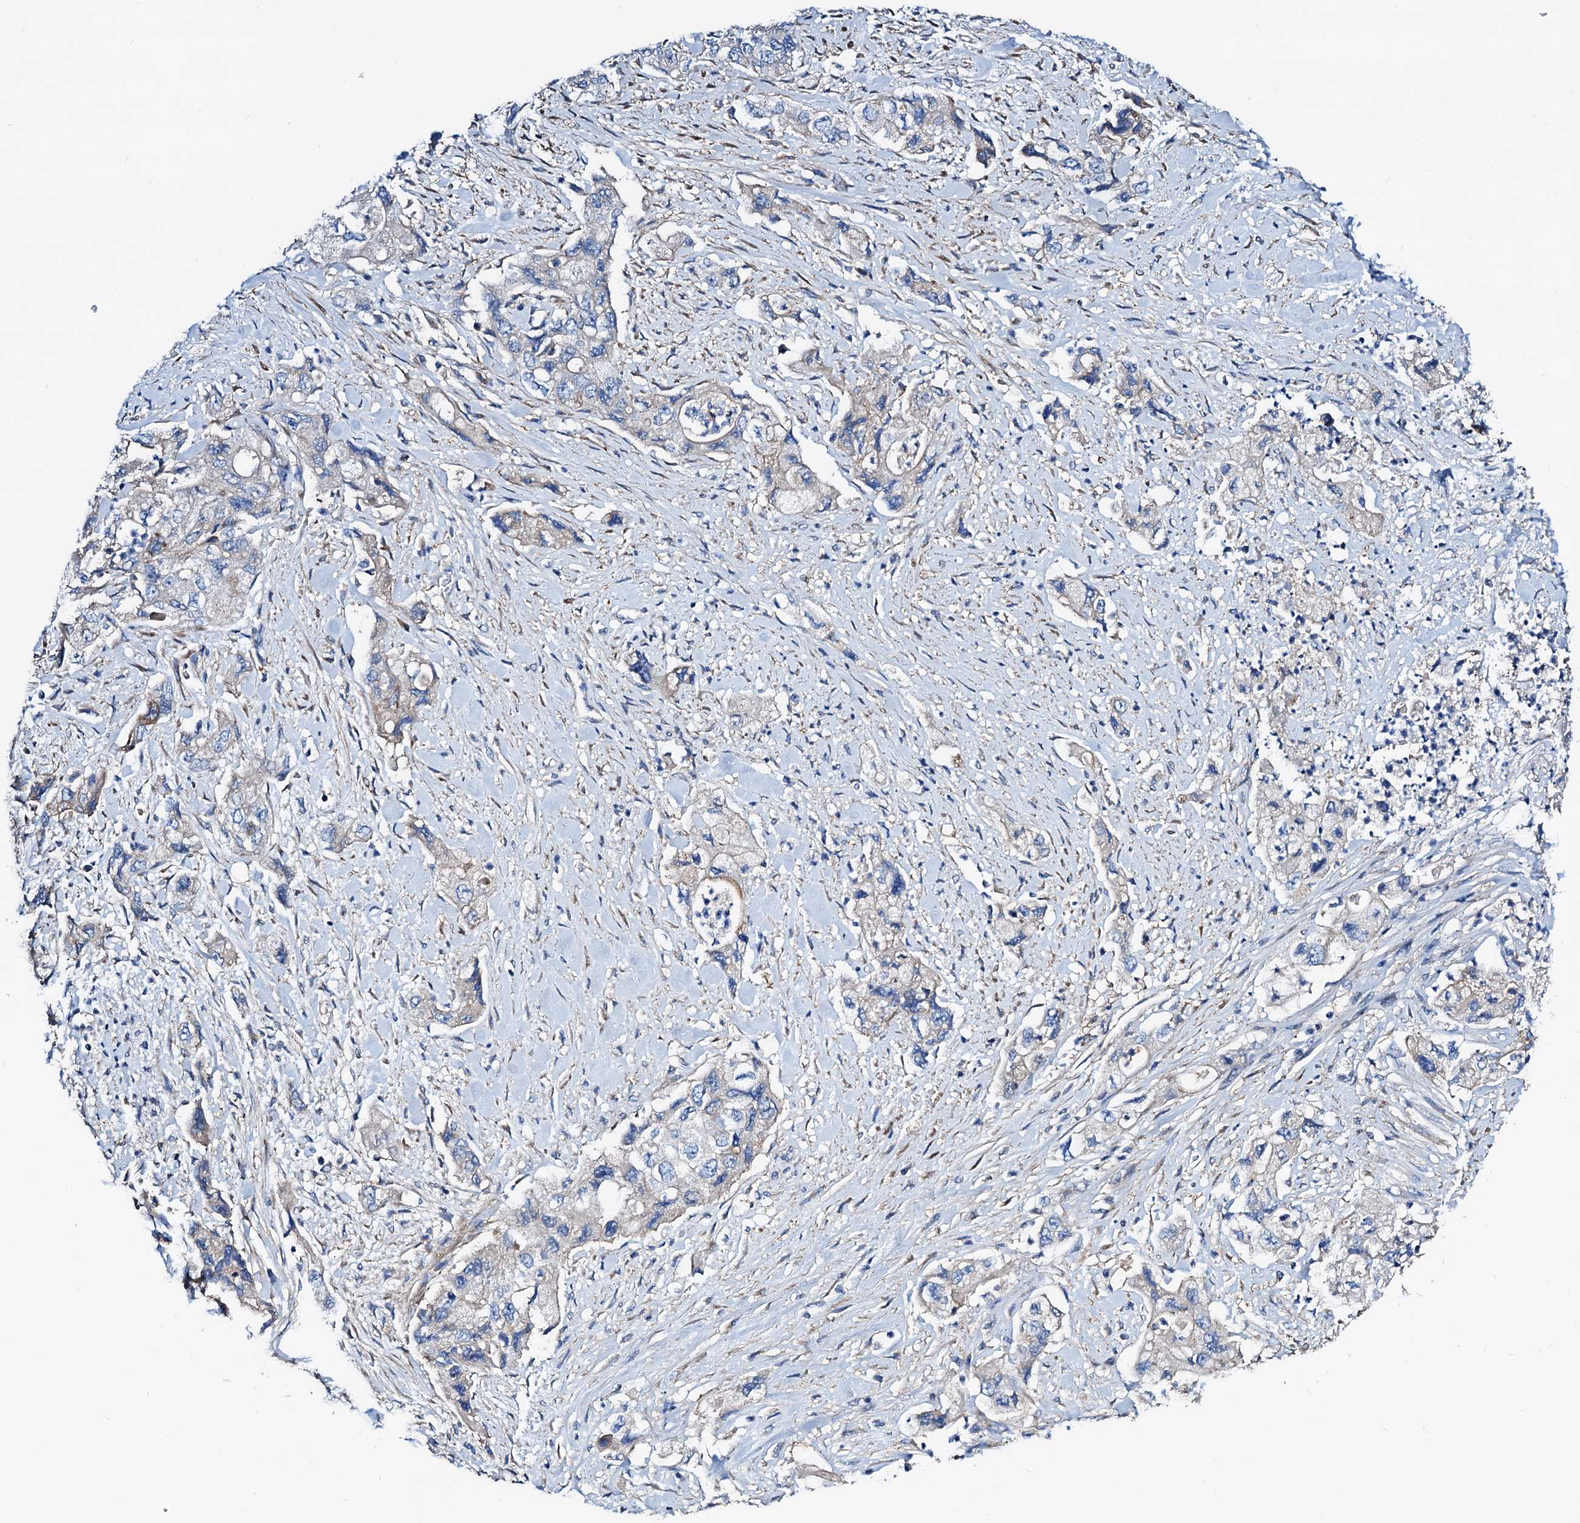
{"staining": {"intensity": "weak", "quantity": "<25%", "location": "cytoplasmic/membranous"}, "tissue": "pancreatic cancer", "cell_type": "Tumor cells", "image_type": "cancer", "snomed": [{"axis": "morphology", "description": "Adenocarcinoma, NOS"}, {"axis": "topography", "description": "Pancreas"}], "caption": "DAB immunohistochemical staining of pancreatic cancer (adenocarcinoma) reveals no significant positivity in tumor cells.", "gene": "GCOM1", "patient": {"sex": "female", "age": 73}}